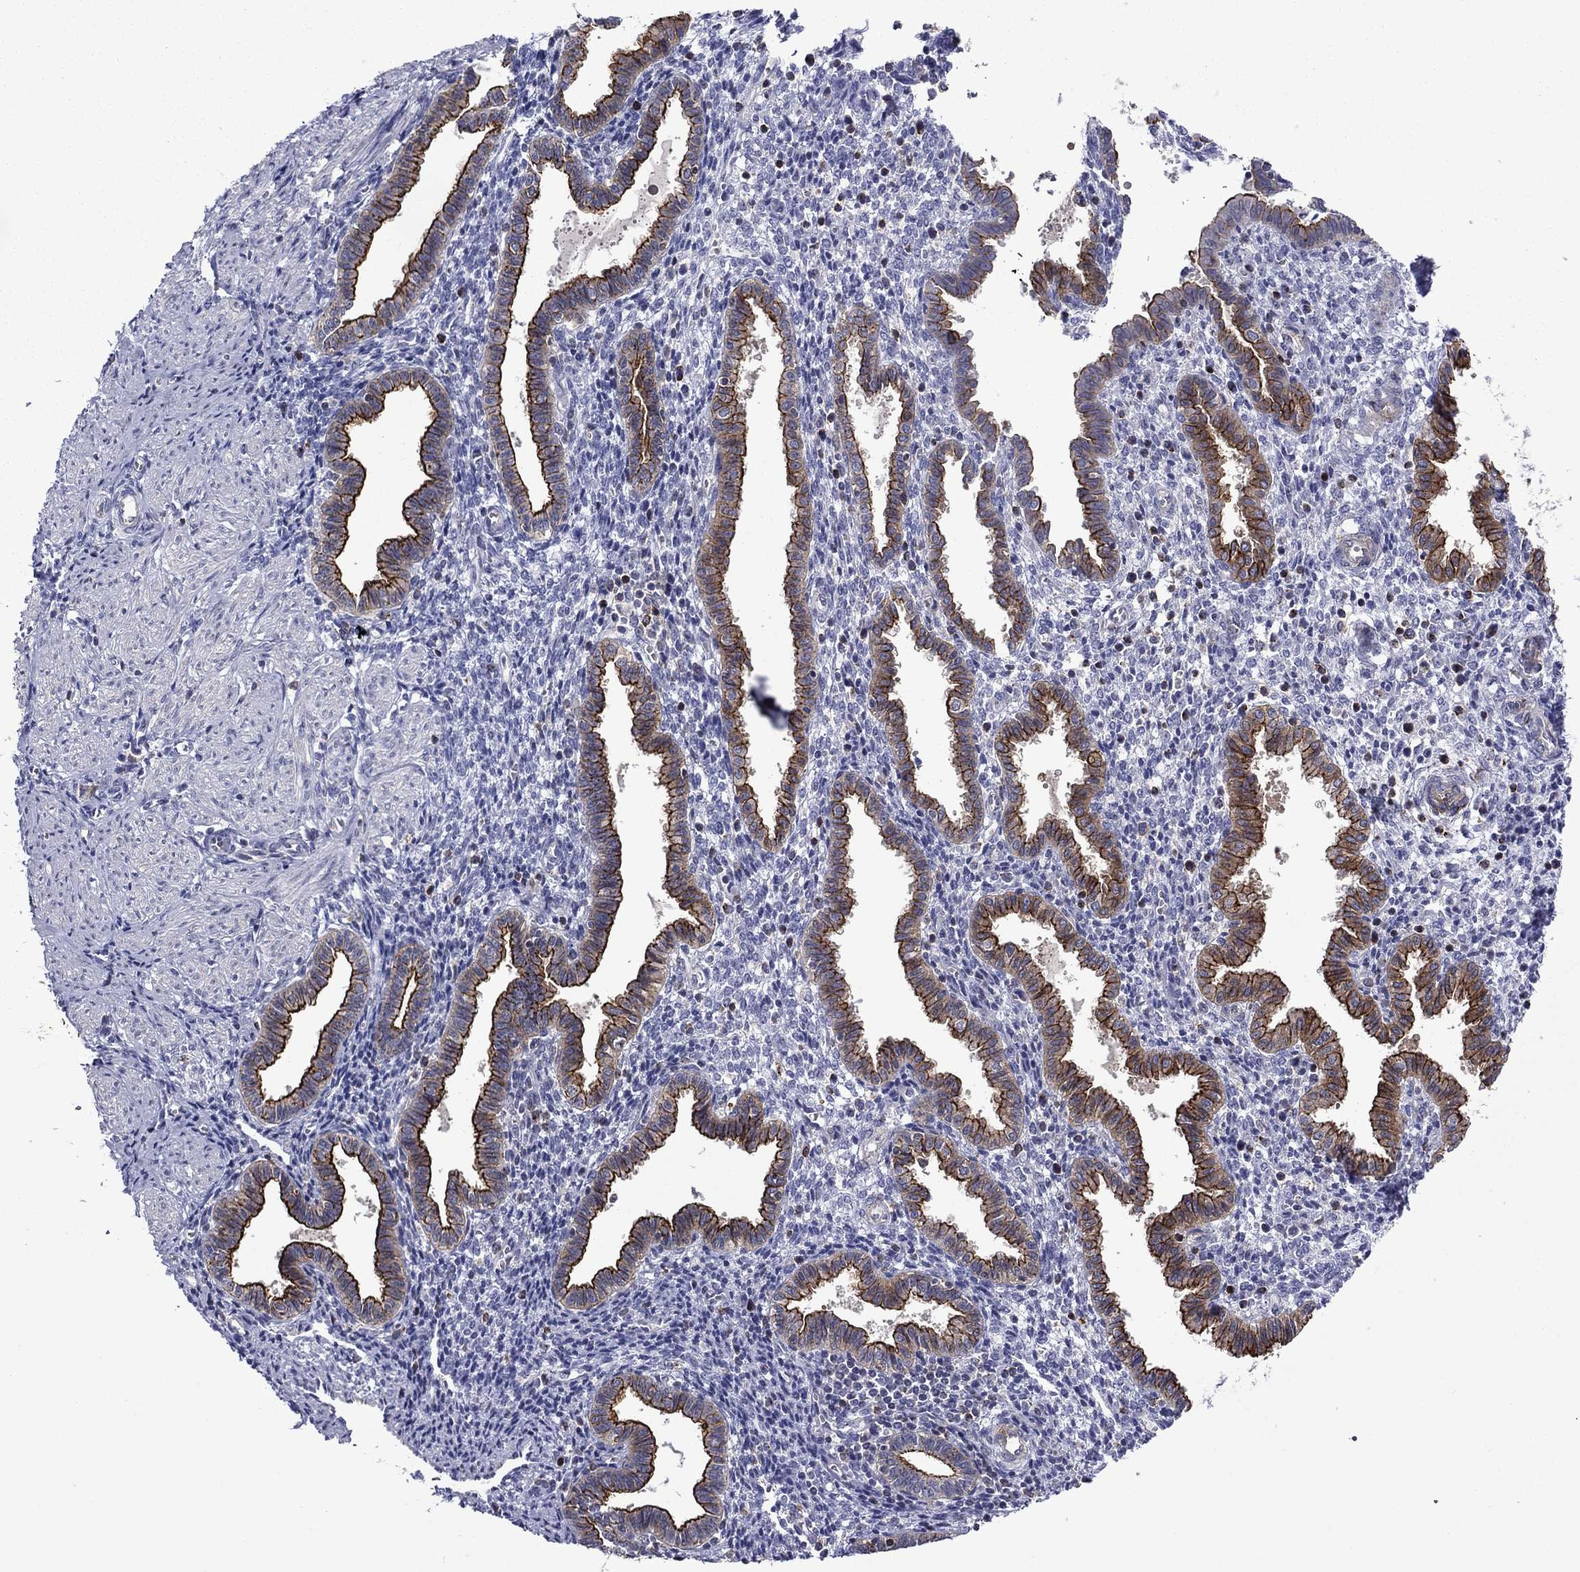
{"staining": {"intensity": "moderate", "quantity": "<25%", "location": "cytoplasmic/membranous"}, "tissue": "endometrium", "cell_type": "Cells in endometrial stroma", "image_type": "normal", "snomed": [{"axis": "morphology", "description": "Normal tissue, NOS"}, {"axis": "topography", "description": "Endometrium"}], "caption": "Immunohistochemical staining of normal human endometrium reveals moderate cytoplasmic/membranous protein expression in approximately <25% of cells in endometrial stroma. (IHC, brightfield microscopy, high magnification).", "gene": "LMO7", "patient": {"sex": "female", "age": 37}}